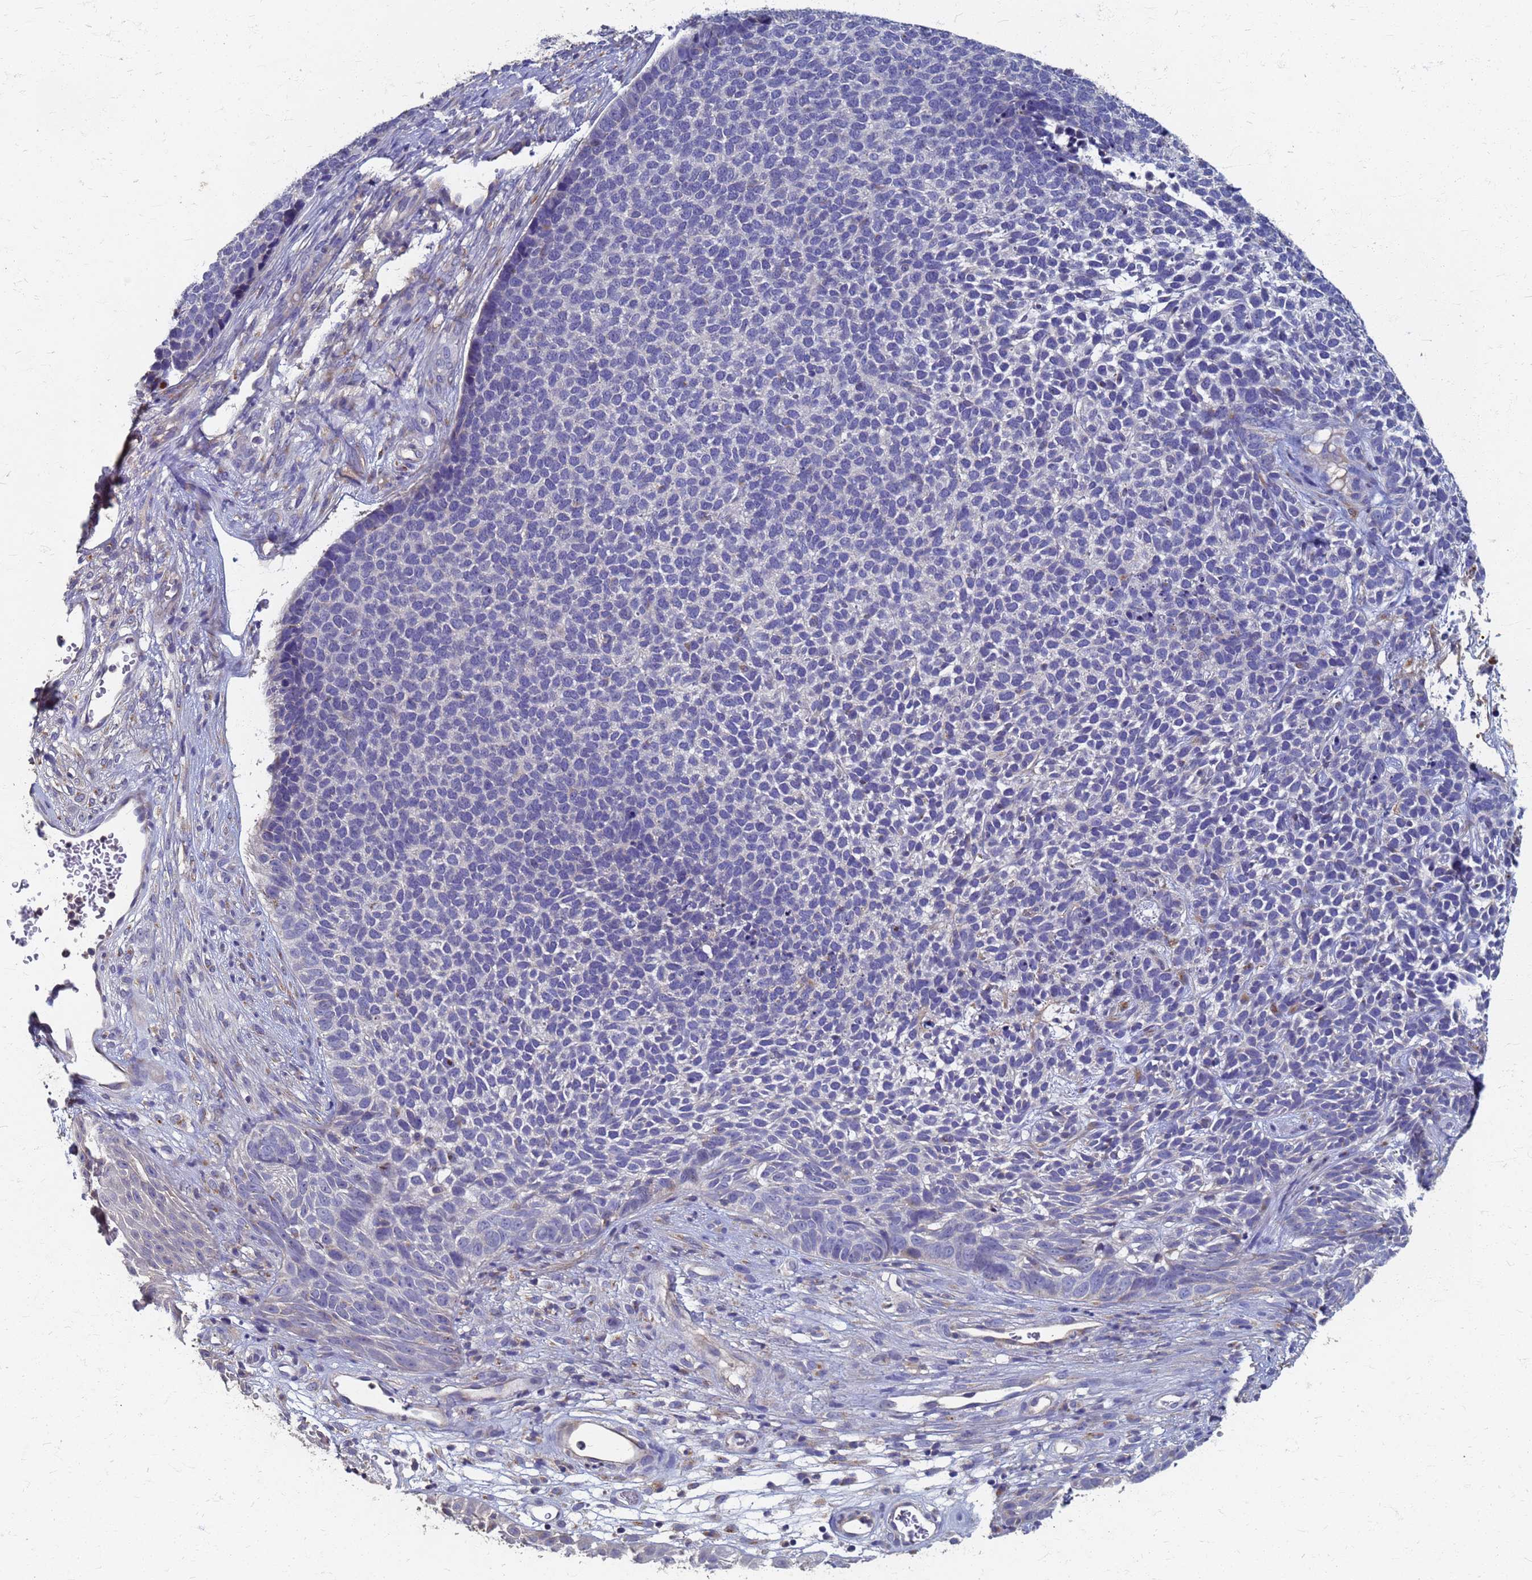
{"staining": {"intensity": "negative", "quantity": "none", "location": "none"}, "tissue": "skin cancer", "cell_type": "Tumor cells", "image_type": "cancer", "snomed": [{"axis": "morphology", "description": "Basal cell carcinoma"}, {"axis": "topography", "description": "Skin"}], "caption": "Tumor cells show no significant protein staining in skin cancer (basal cell carcinoma).", "gene": "KRCC1", "patient": {"sex": "female", "age": 84}}